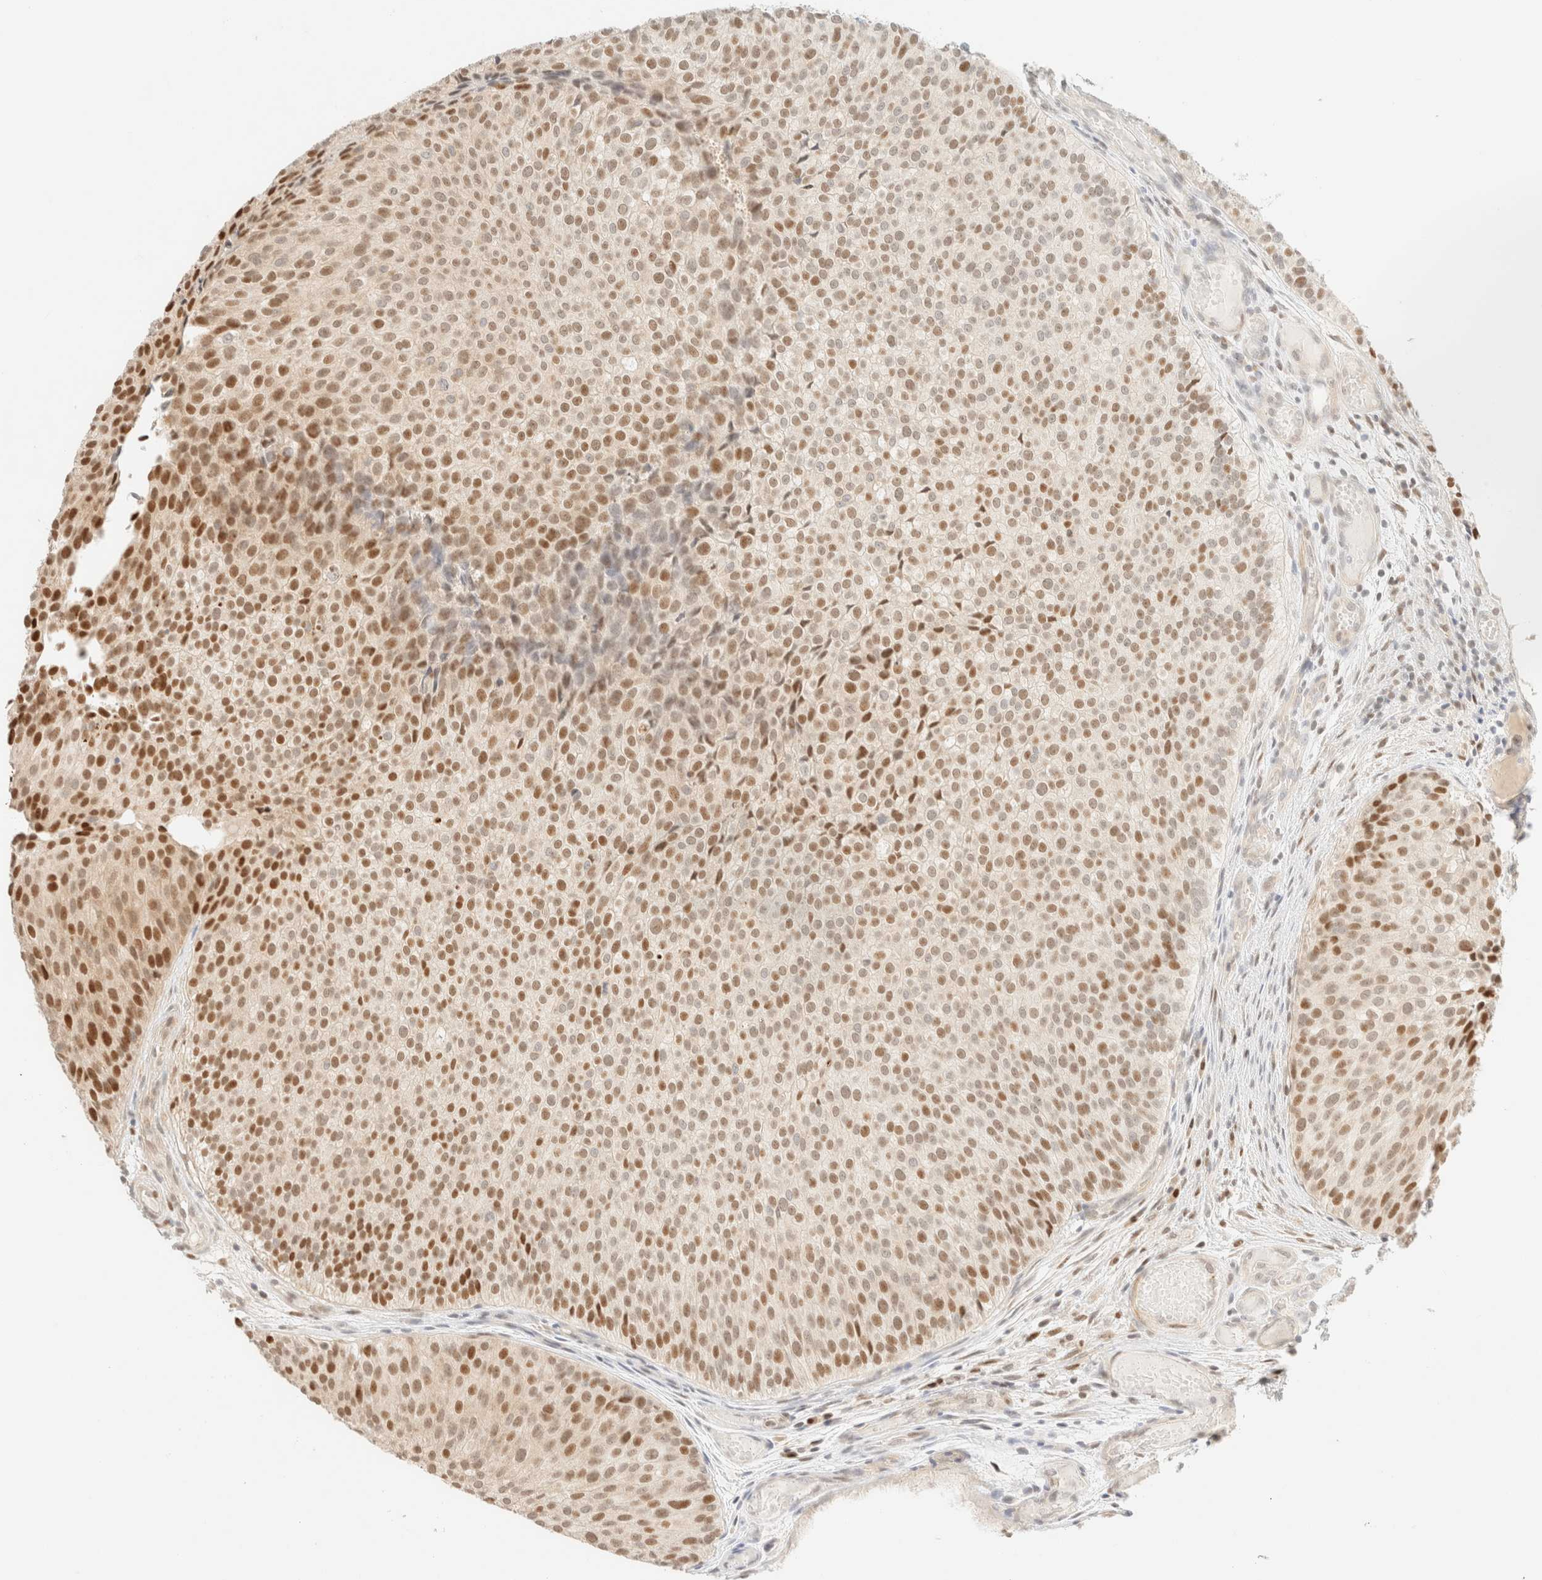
{"staining": {"intensity": "moderate", "quantity": ">75%", "location": "nuclear"}, "tissue": "urothelial cancer", "cell_type": "Tumor cells", "image_type": "cancer", "snomed": [{"axis": "morphology", "description": "Urothelial carcinoma, Low grade"}, {"axis": "topography", "description": "Urinary bladder"}], "caption": "Low-grade urothelial carcinoma was stained to show a protein in brown. There is medium levels of moderate nuclear positivity in approximately >75% of tumor cells. Nuclei are stained in blue.", "gene": "TSR1", "patient": {"sex": "male", "age": 86}}